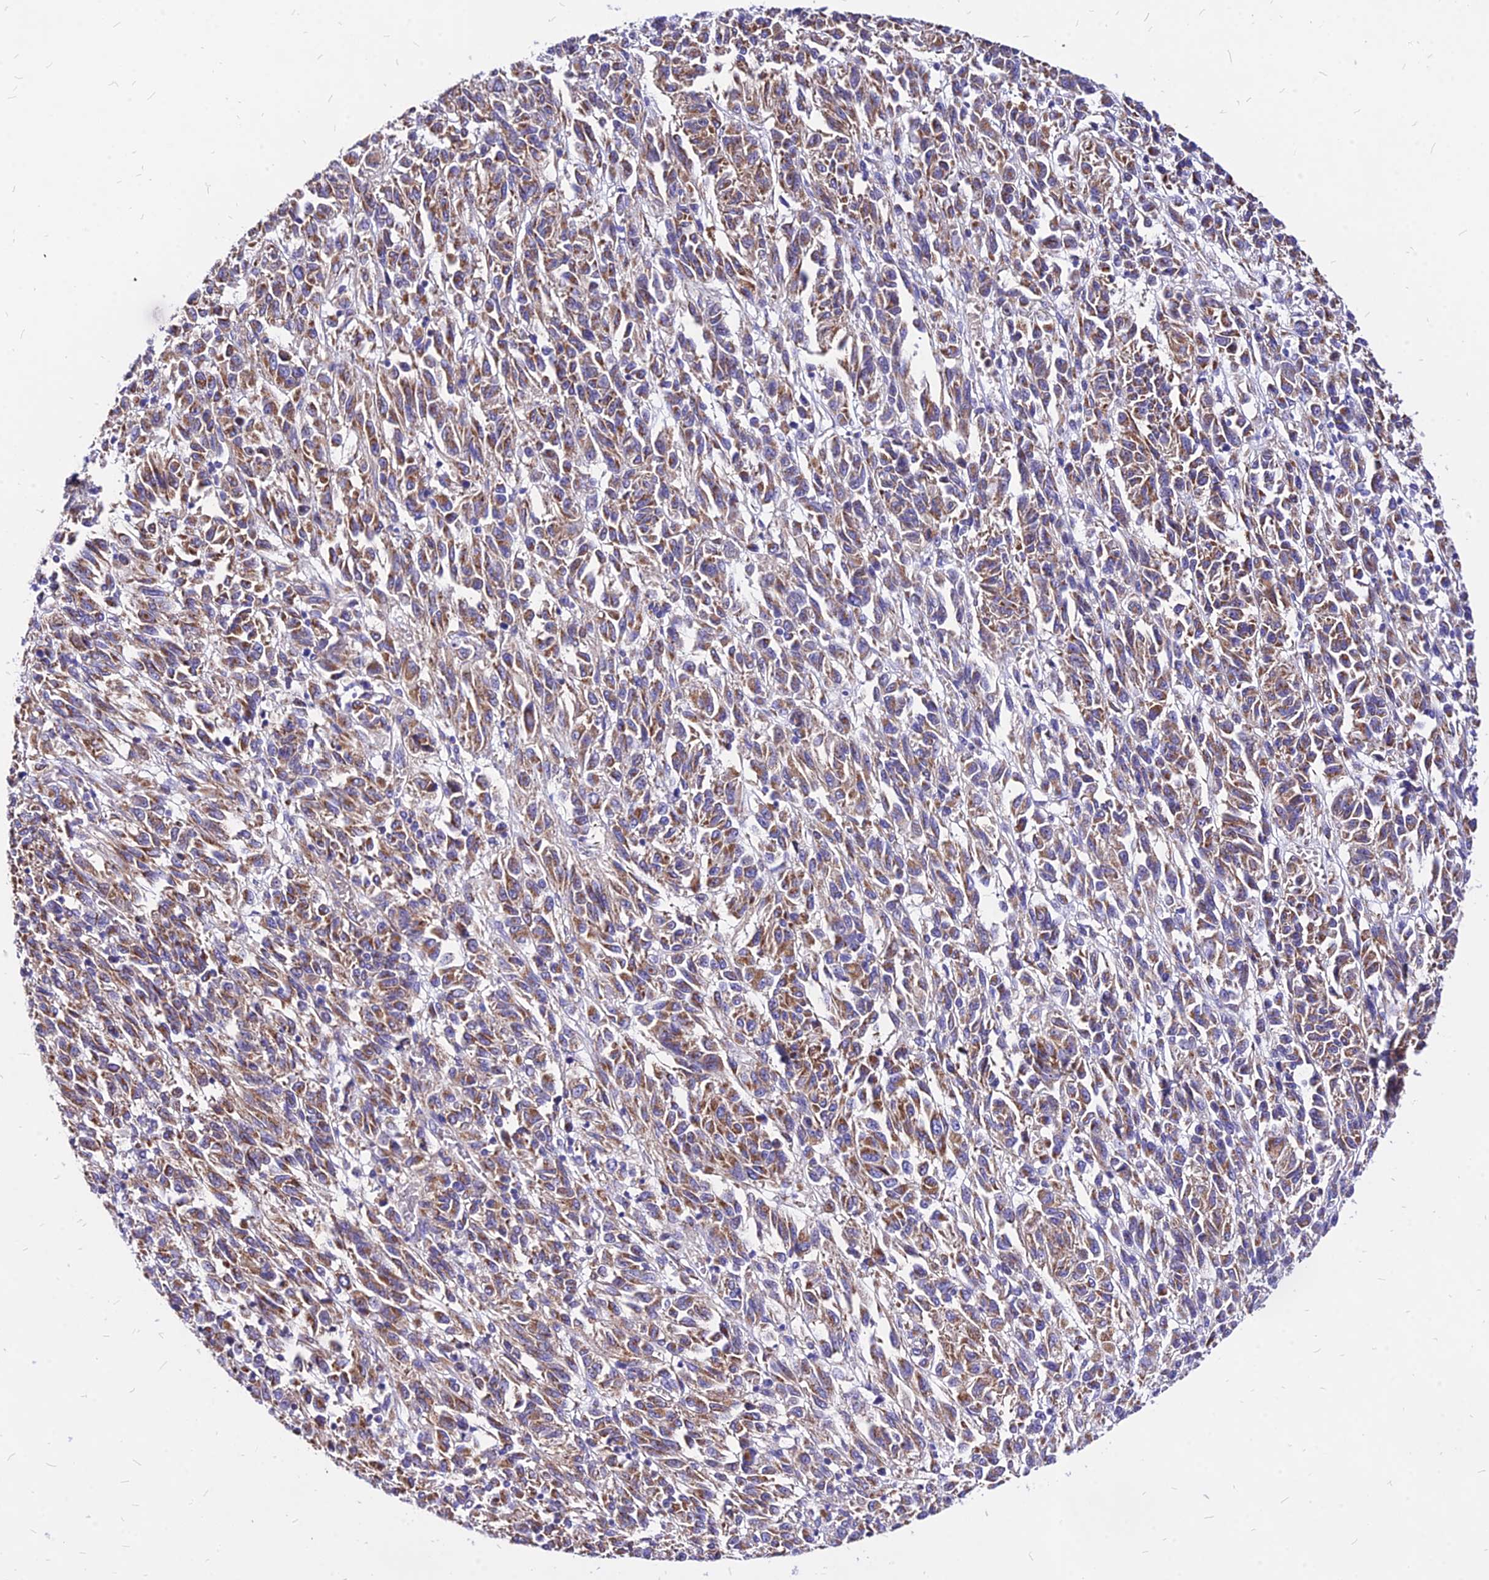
{"staining": {"intensity": "moderate", "quantity": ">75%", "location": "cytoplasmic/membranous"}, "tissue": "melanoma", "cell_type": "Tumor cells", "image_type": "cancer", "snomed": [{"axis": "morphology", "description": "Malignant melanoma, Metastatic site"}, {"axis": "topography", "description": "Lung"}], "caption": "Human malignant melanoma (metastatic site) stained with a protein marker reveals moderate staining in tumor cells.", "gene": "MRPL3", "patient": {"sex": "male", "age": 64}}